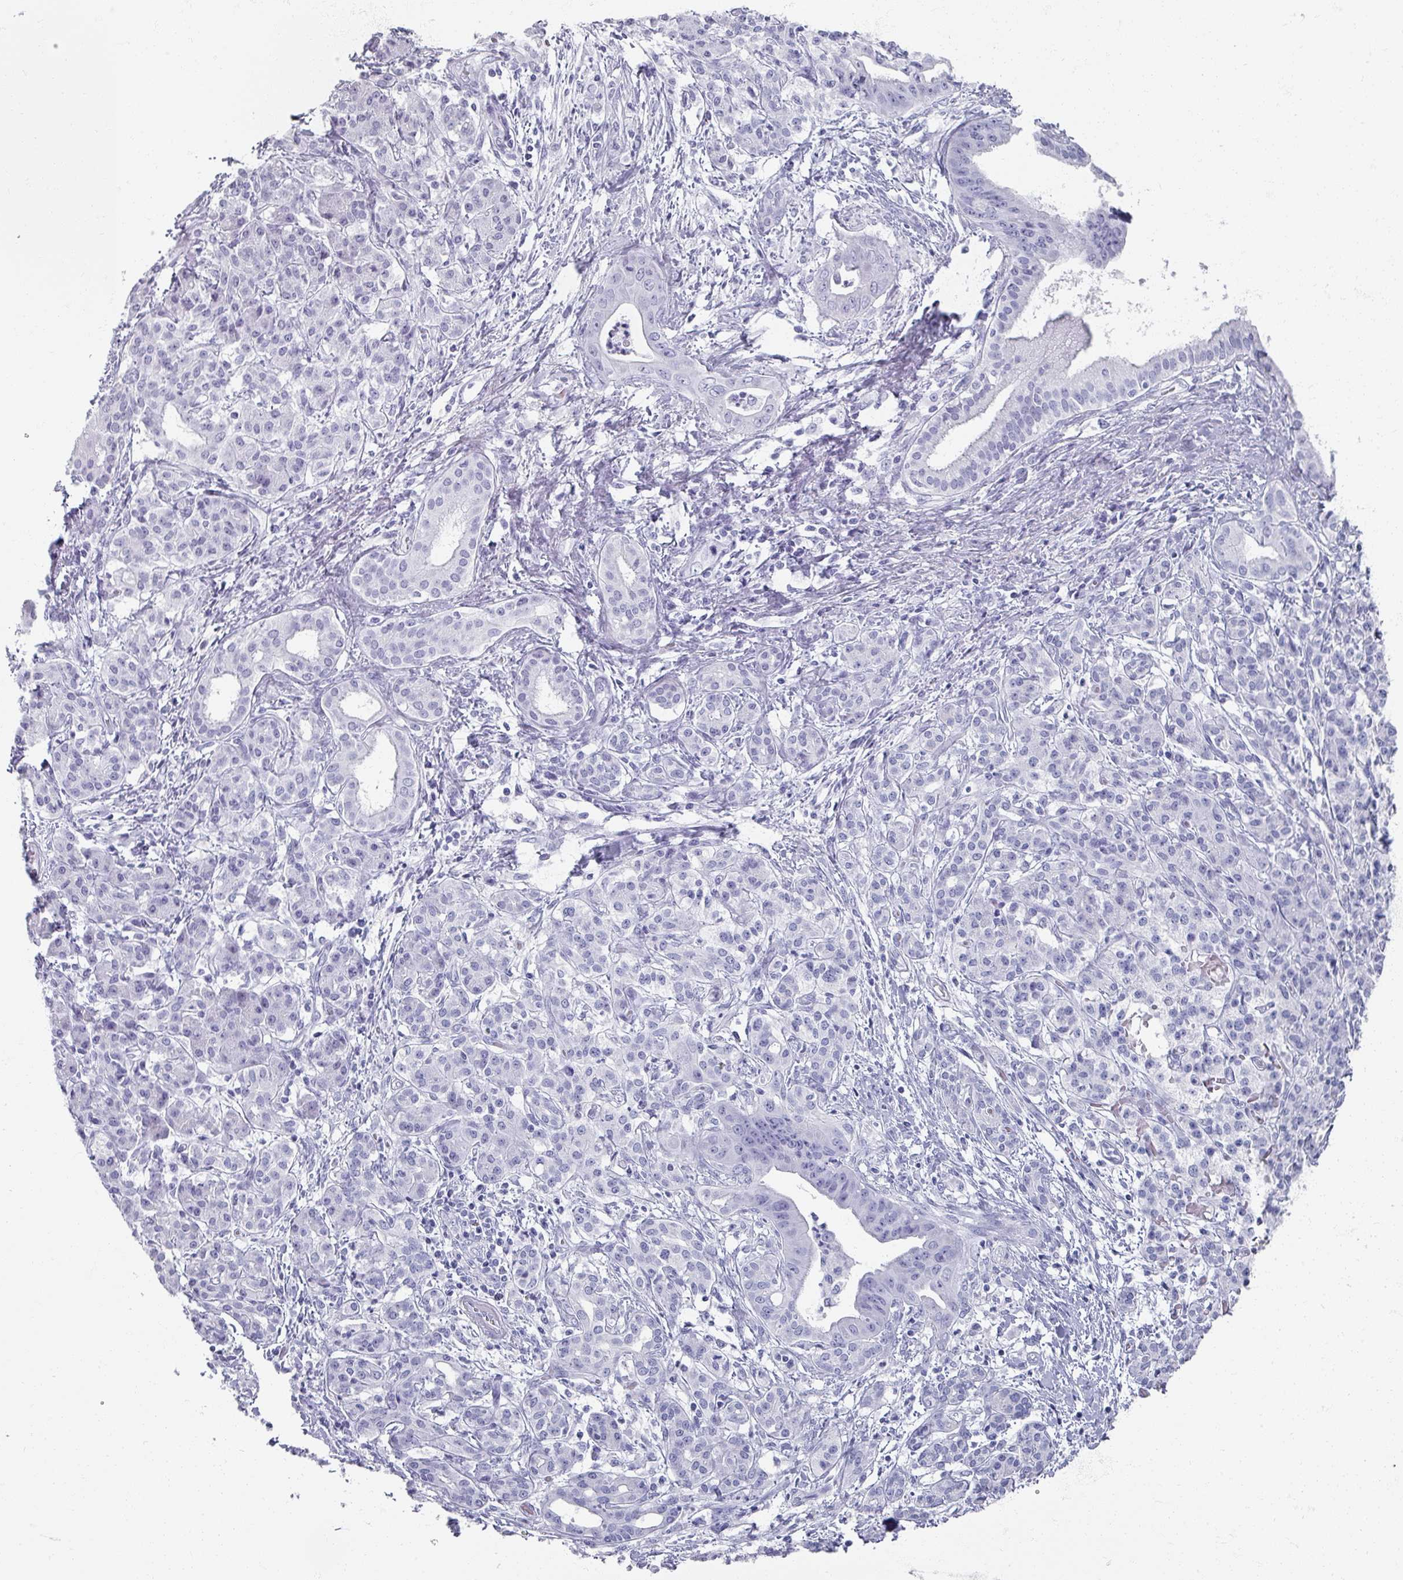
{"staining": {"intensity": "negative", "quantity": "none", "location": "none"}, "tissue": "pancreatic cancer", "cell_type": "Tumor cells", "image_type": "cancer", "snomed": [{"axis": "morphology", "description": "Adenocarcinoma, NOS"}, {"axis": "topography", "description": "Pancreas"}], "caption": "High power microscopy micrograph of an immunohistochemistry (IHC) histopathology image of adenocarcinoma (pancreatic), revealing no significant staining in tumor cells.", "gene": "OMG", "patient": {"sex": "male", "age": 58}}